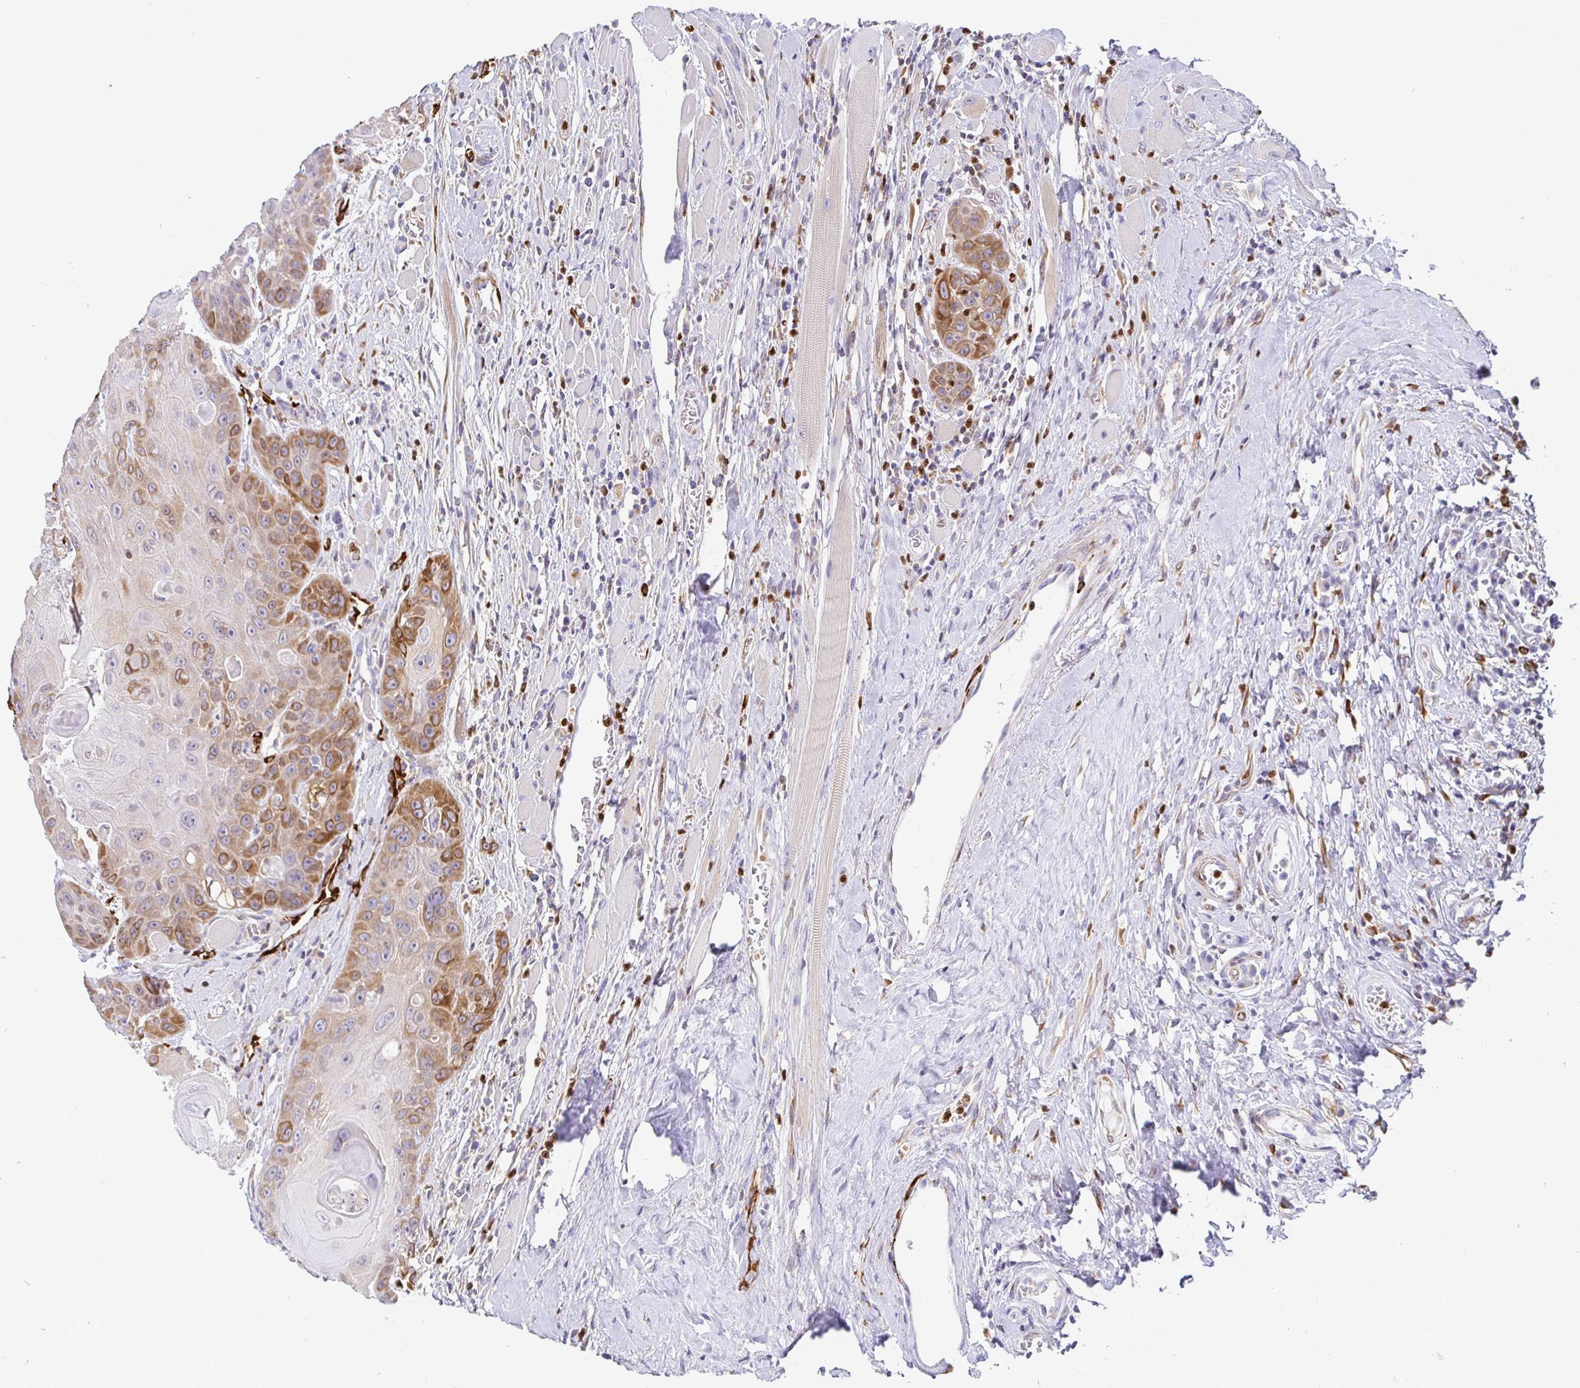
{"staining": {"intensity": "moderate", "quantity": "25%-75%", "location": "cytoplasmic/membranous"}, "tissue": "head and neck cancer", "cell_type": "Tumor cells", "image_type": "cancer", "snomed": [{"axis": "morphology", "description": "Squamous cell carcinoma, NOS"}, {"axis": "topography", "description": "Head-Neck"}], "caption": "Head and neck squamous cell carcinoma stained with a brown dye displays moderate cytoplasmic/membranous positive positivity in about 25%-75% of tumor cells.", "gene": "TP53I11", "patient": {"sex": "female", "age": 59}}